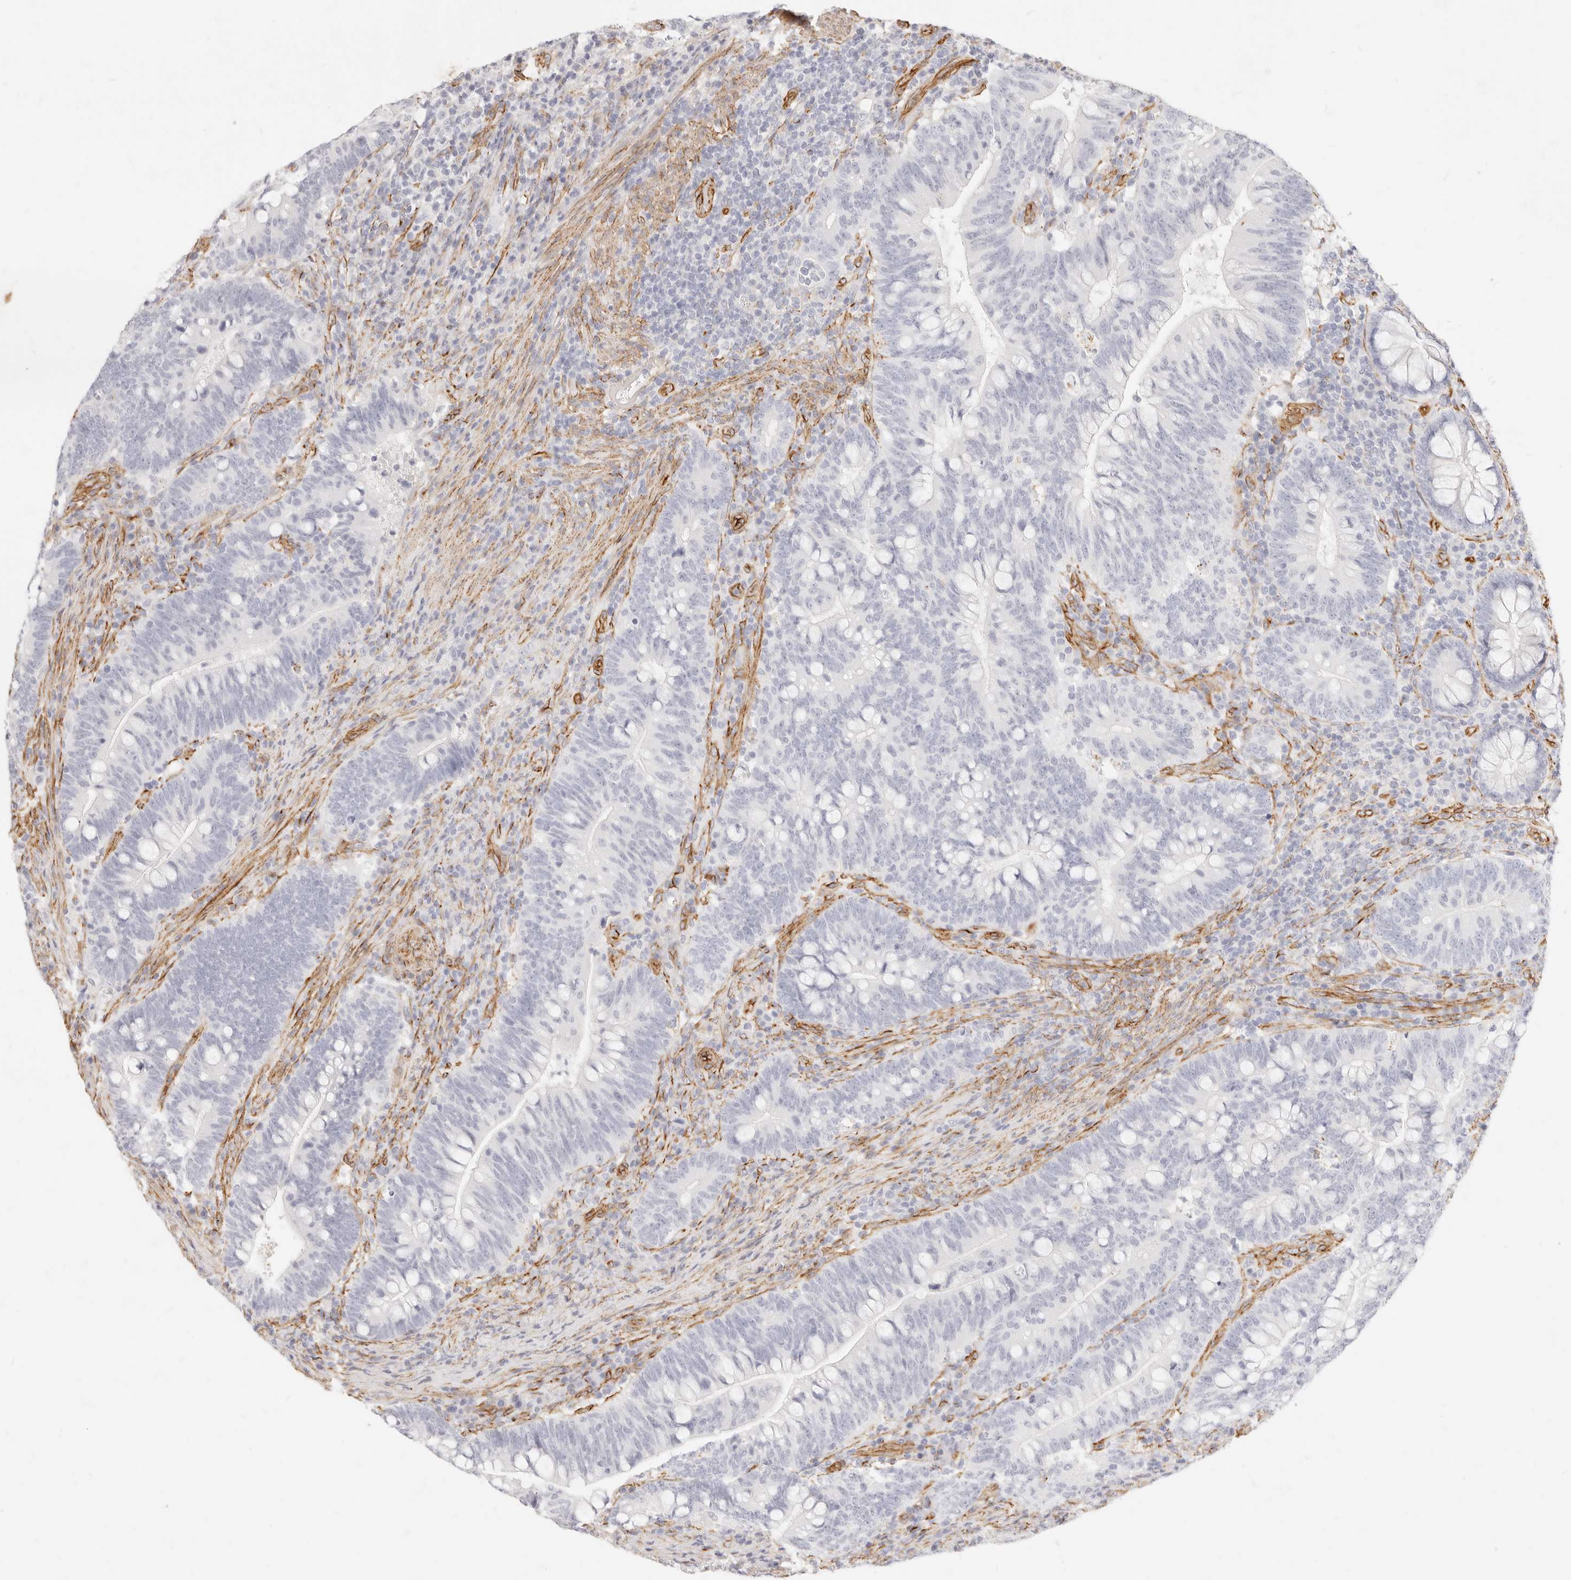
{"staining": {"intensity": "negative", "quantity": "none", "location": "none"}, "tissue": "colorectal cancer", "cell_type": "Tumor cells", "image_type": "cancer", "snomed": [{"axis": "morphology", "description": "Adenocarcinoma, NOS"}, {"axis": "topography", "description": "Colon"}], "caption": "Colorectal adenocarcinoma was stained to show a protein in brown. There is no significant expression in tumor cells.", "gene": "NUS1", "patient": {"sex": "female", "age": 66}}